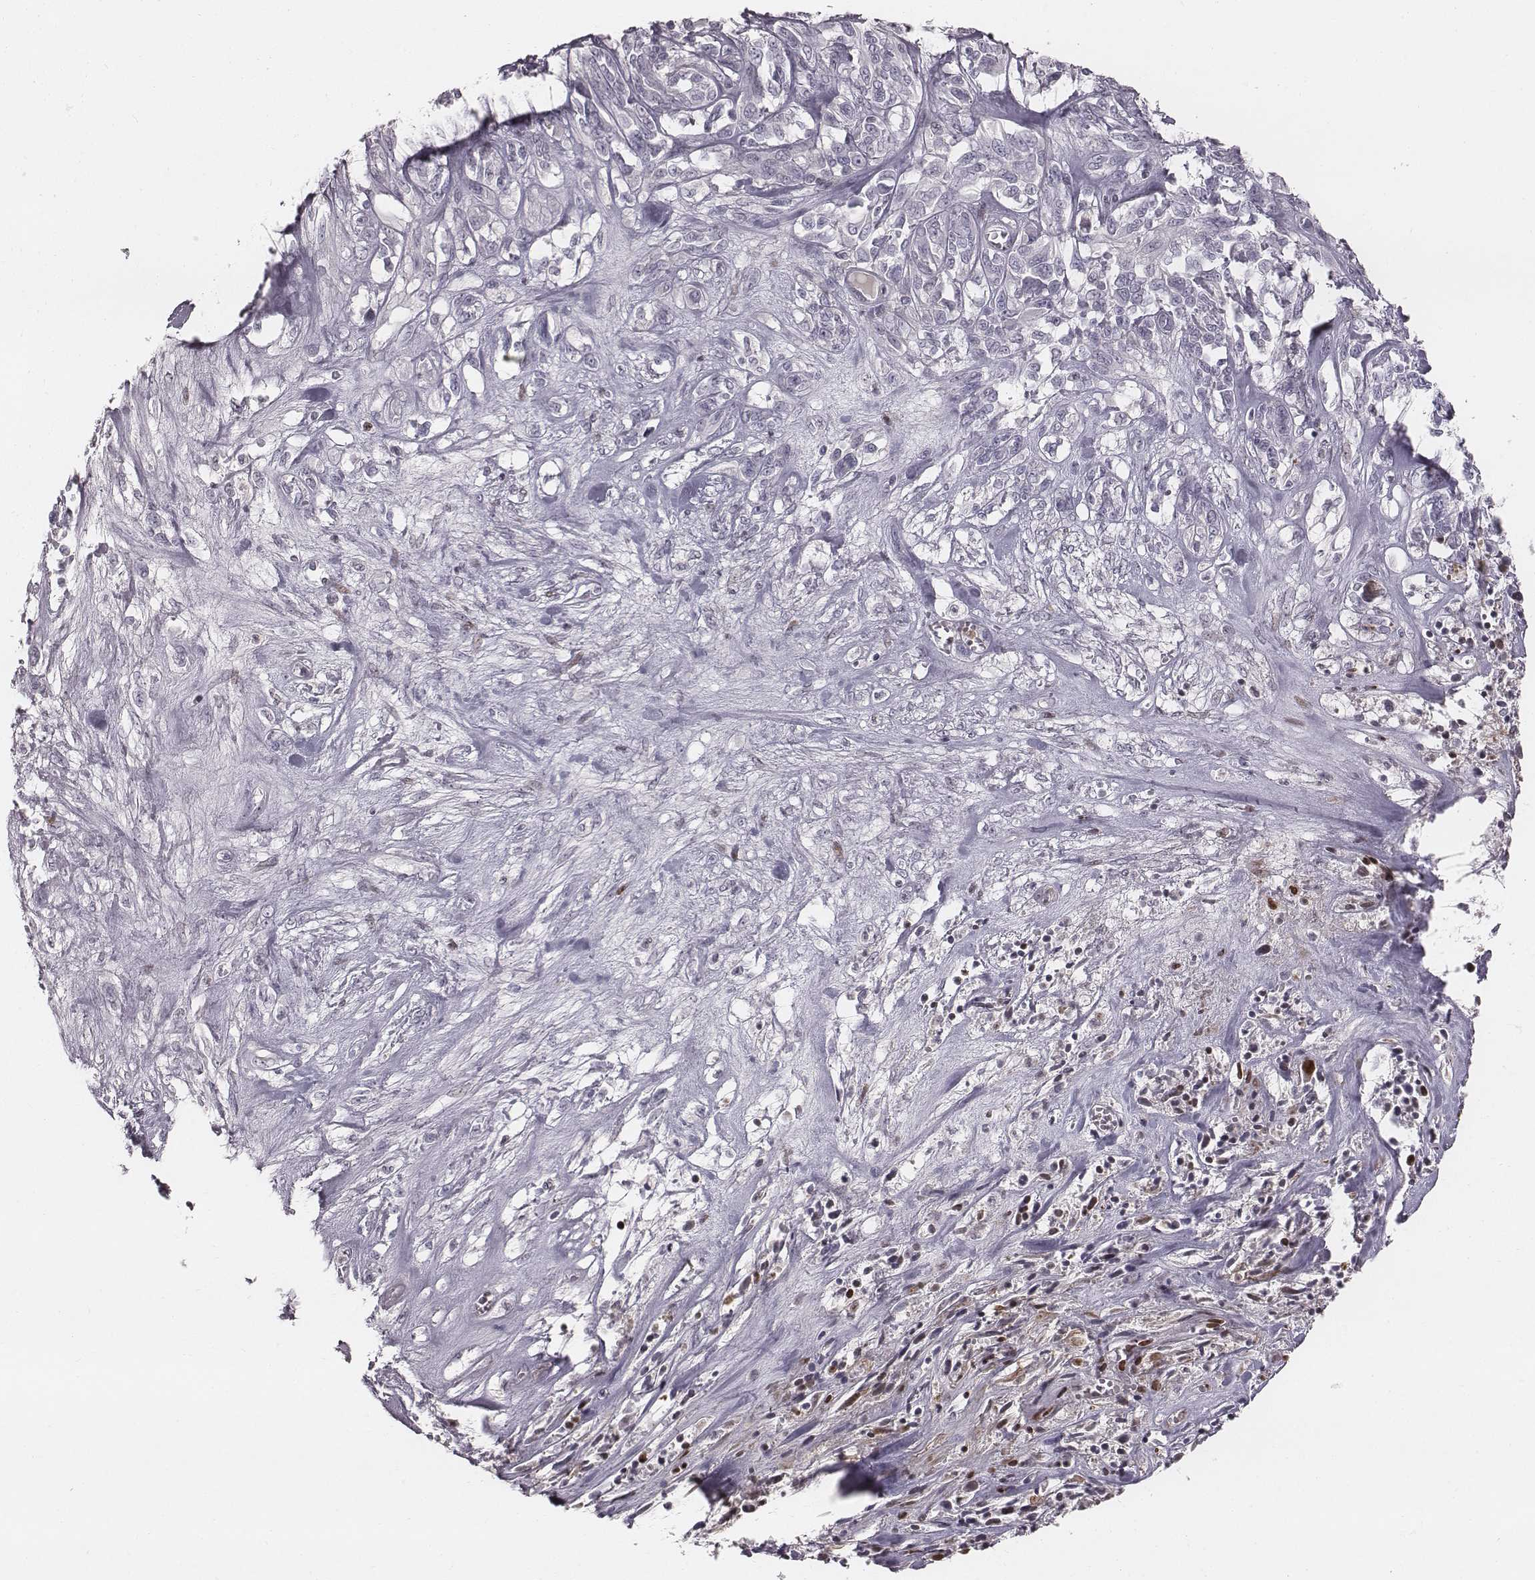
{"staining": {"intensity": "negative", "quantity": "none", "location": "none"}, "tissue": "melanoma", "cell_type": "Tumor cells", "image_type": "cancer", "snomed": [{"axis": "morphology", "description": "Malignant melanoma, NOS"}, {"axis": "topography", "description": "Skin"}], "caption": "Tumor cells show no significant protein expression in malignant melanoma. Nuclei are stained in blue.", "gene": "NDC1", "patient": {"sex": "female", "age": 91}}